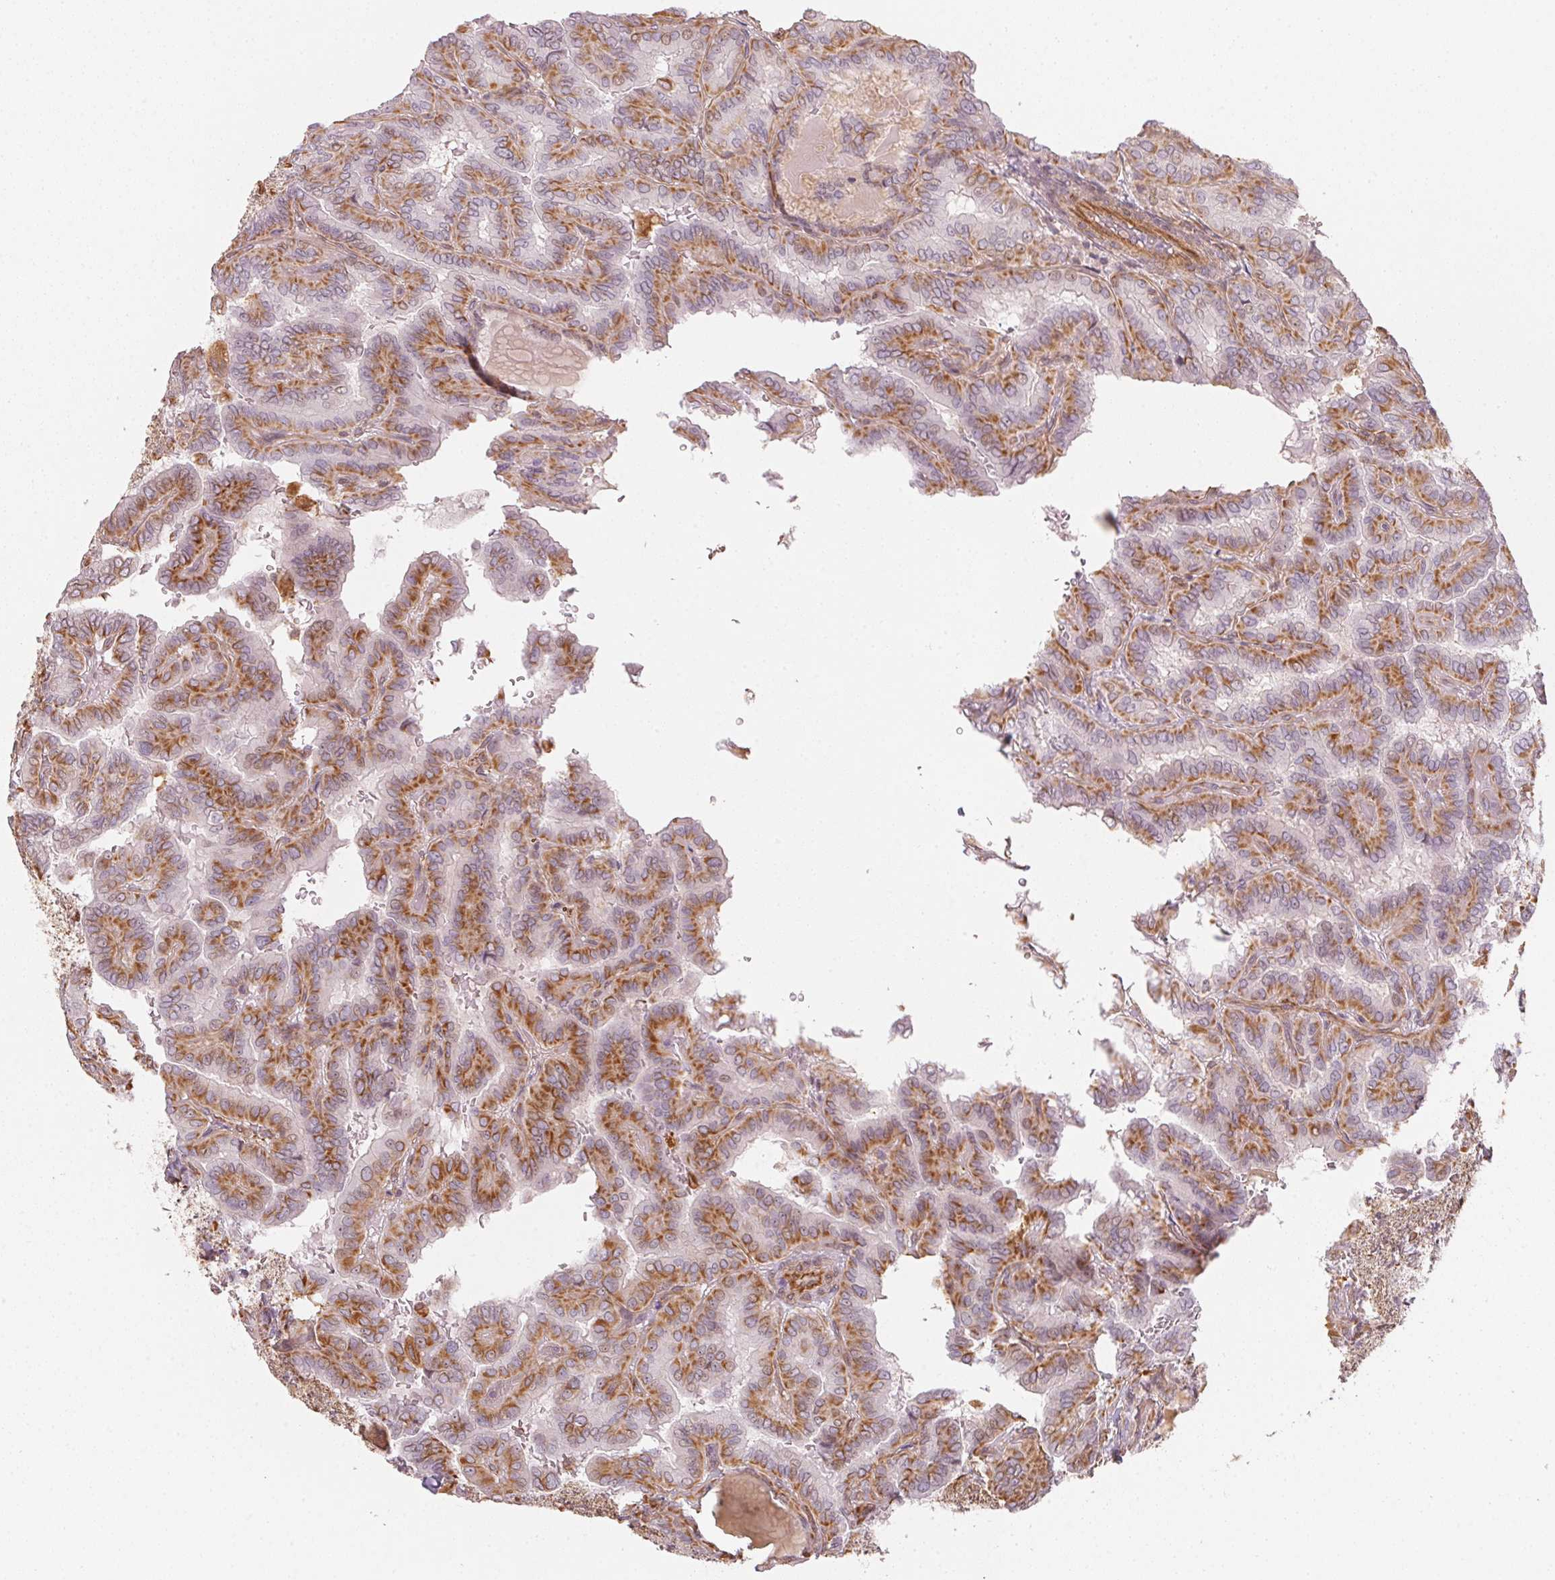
{"staining": {"intensity": "moderate", "quantity": ">75%", "location": "cytoplasmic/membranous"}, "tissue": "thyroid cancer", "cell_type": "Tumor cells", "image_type": "cancer", "snomed": [{"axis": "morphology", "description": "Papillary adenocarcinoma, NOS"}, {"axis": "topography", "description": "Thyroid gland"}], "caption": "A high-resolution image shows immunohistochemistry staining of thyroid papillary adenocarcinoma, which exhibits moderate cytoplasmic/membranous positivity in approximately >75% of tumor cells. (DAB (3,3'-diaminobenzidine) IHC with brightfield microscopy, high magnification).", "gene": "FOXR2", "patient": {"sex": "female", "age": 46}}